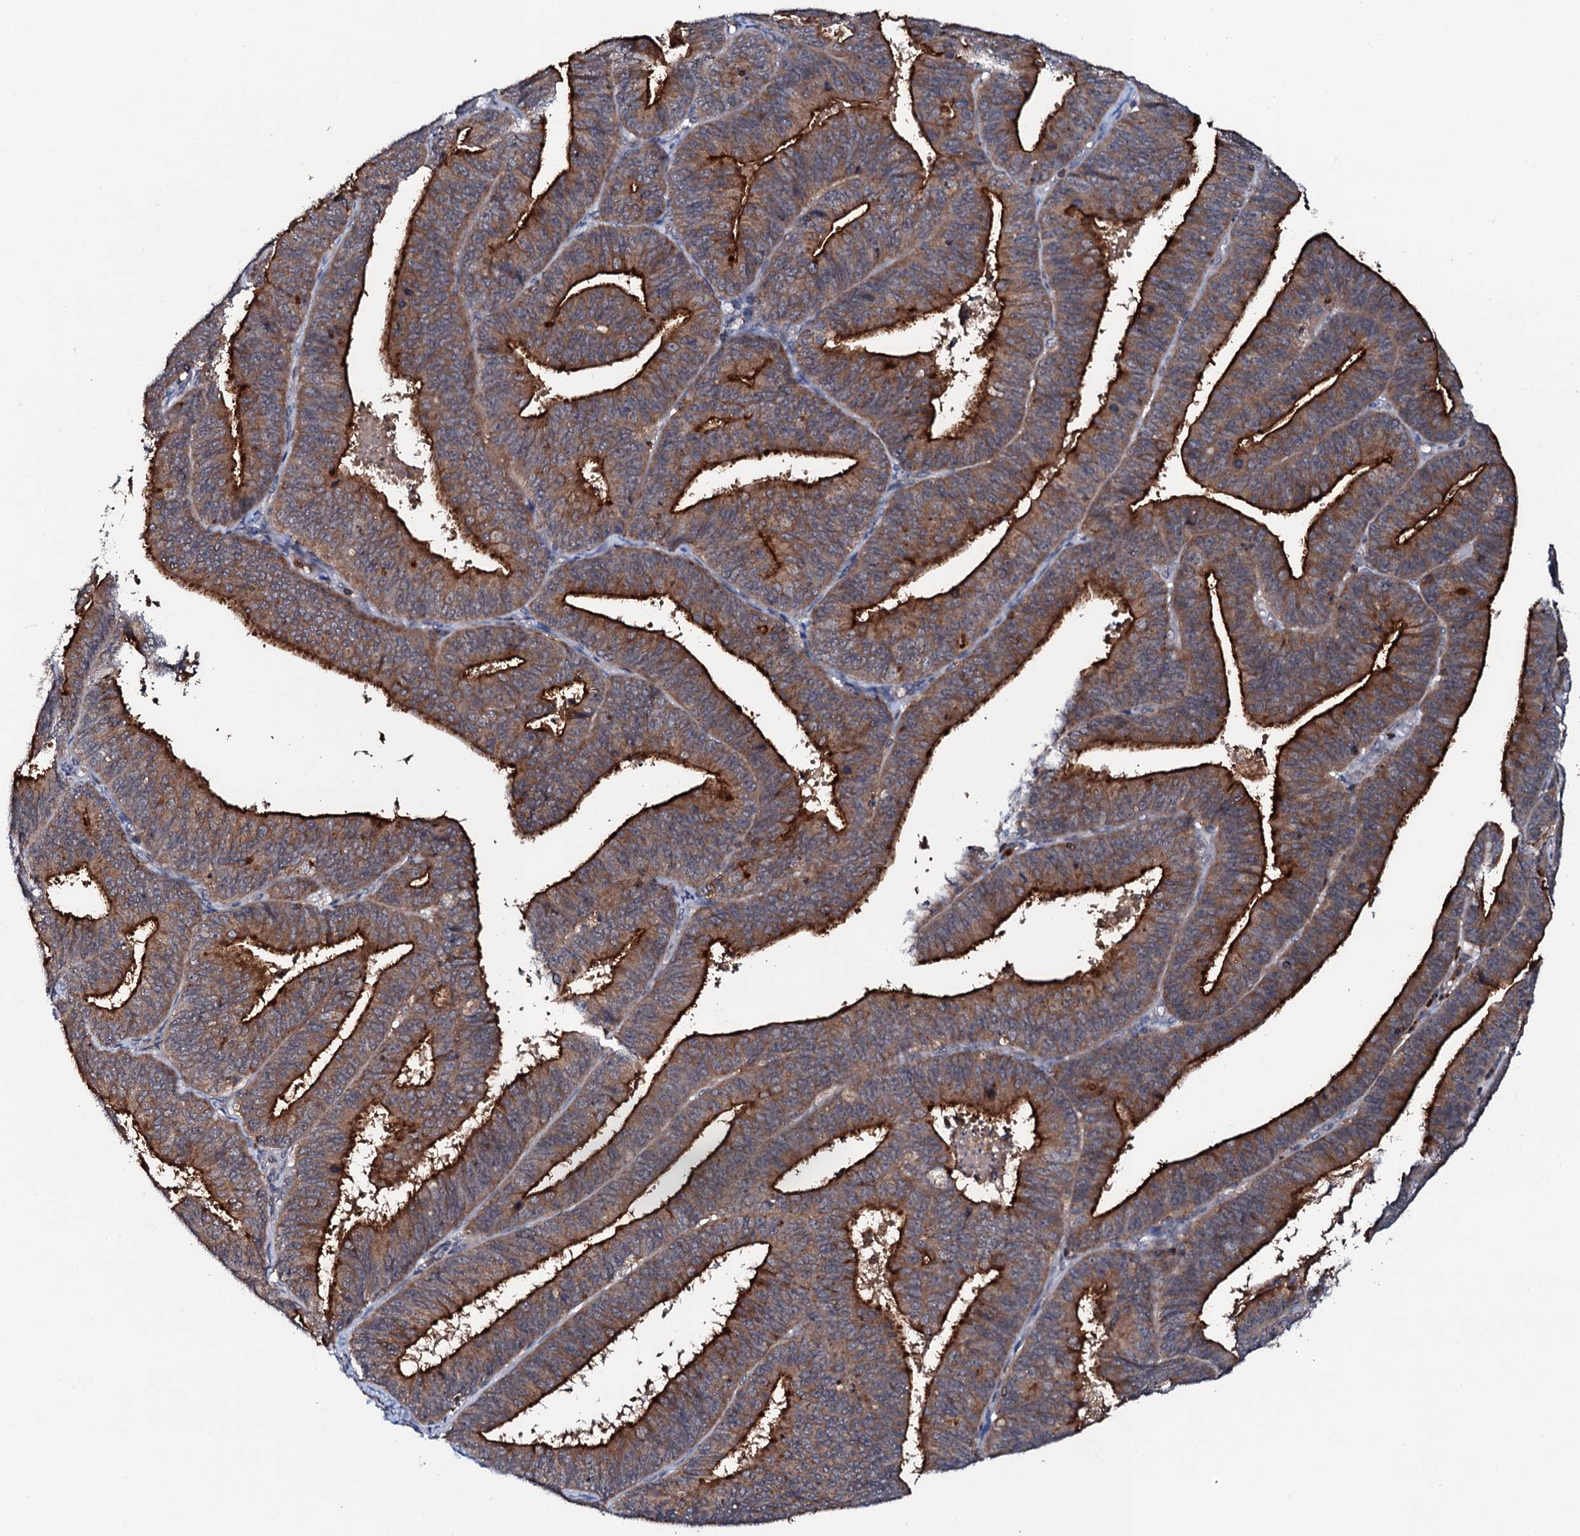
{"staining": {"intensity": "strong", "quantity": "25%-75%", "location": "cytoplasmic/membranous"}, "tissue": "endometrial cancer", "cell_type": "Tumor cells", "image_type": "cancer", "snomed": [{"axis": "morphology", "description": "Adenocarcinoma, NOS"}, {"axis": "topography", "description": "Endometrium"}], "caption": "Immunohistochemistry image of neoplastic tissue: human endometrial cancer (adenocarcinoma) stained using IHC reveals high levels of strong protein expression localized specifically in the cytoplasmic/membranous of tumor cells, appearing as a cytoplasmic/membranous brown color.", "gene": "VAMP8", "patient": {"sex": "female", "age": 73}}